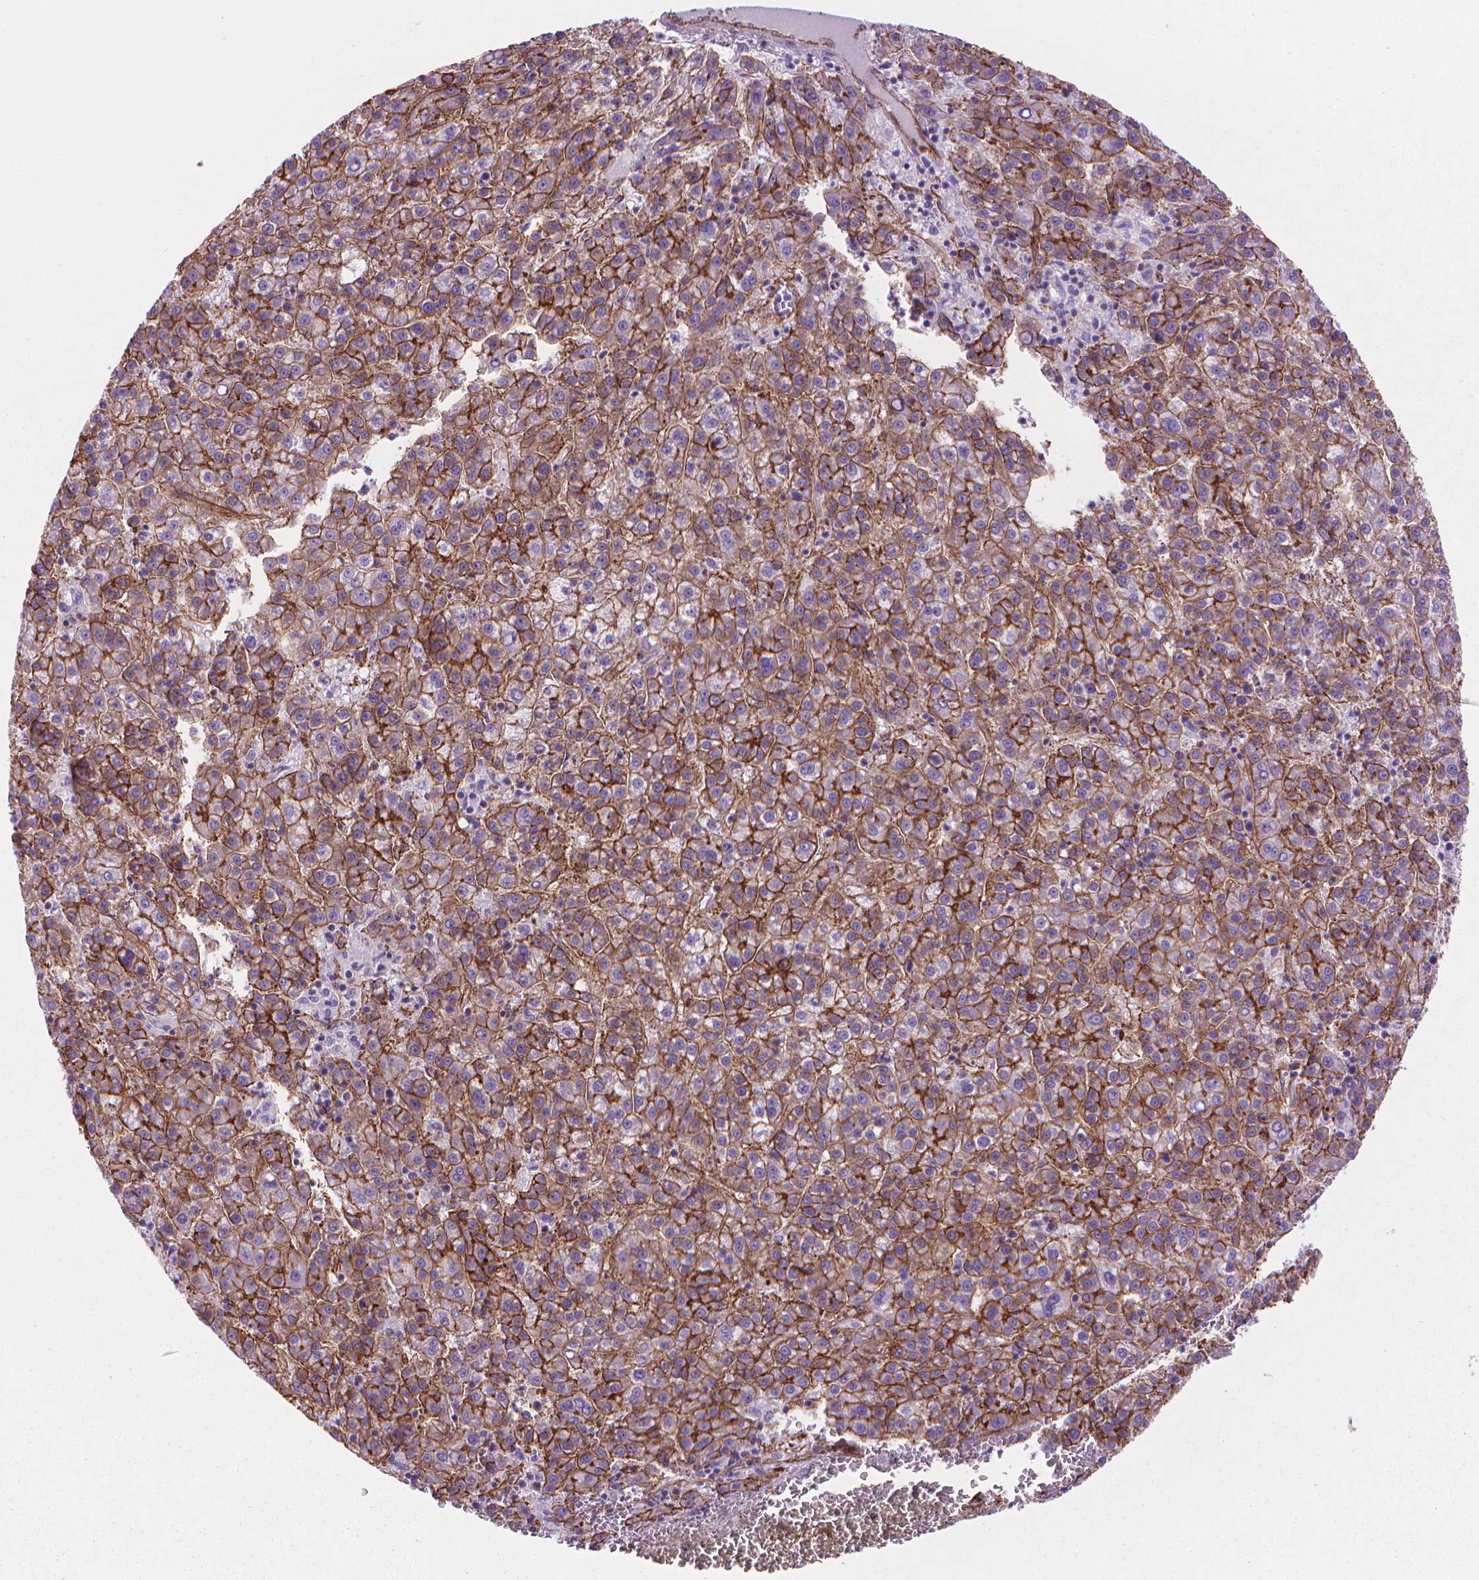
{"staining": {"intensity": "moderate", "quantity": ">75%", "location": "cytoplasmic/membranous"}, "tissue": "liver cancer", "cell_type": "Tumor cells", "image_type": "cancer", "snomed": [{"axis": "morphology", "description": "Carcinoma, Hepatocellular, NOS"}, {"axis": "topography", "description": "Liver"}], "caption": "Protein staining by immunohistochemistry shows moderate cytoplasmic/membranous staining in about >75% of tumor cells in liver cancer. (Stains: DAB (3,3'-diaminobenzidine) in brown, nuclei in blue, Microscopy: brightfield microscopy at high magnification).", "gene": "TENT5A", "patient": {"sex": "female", "age": 58}}